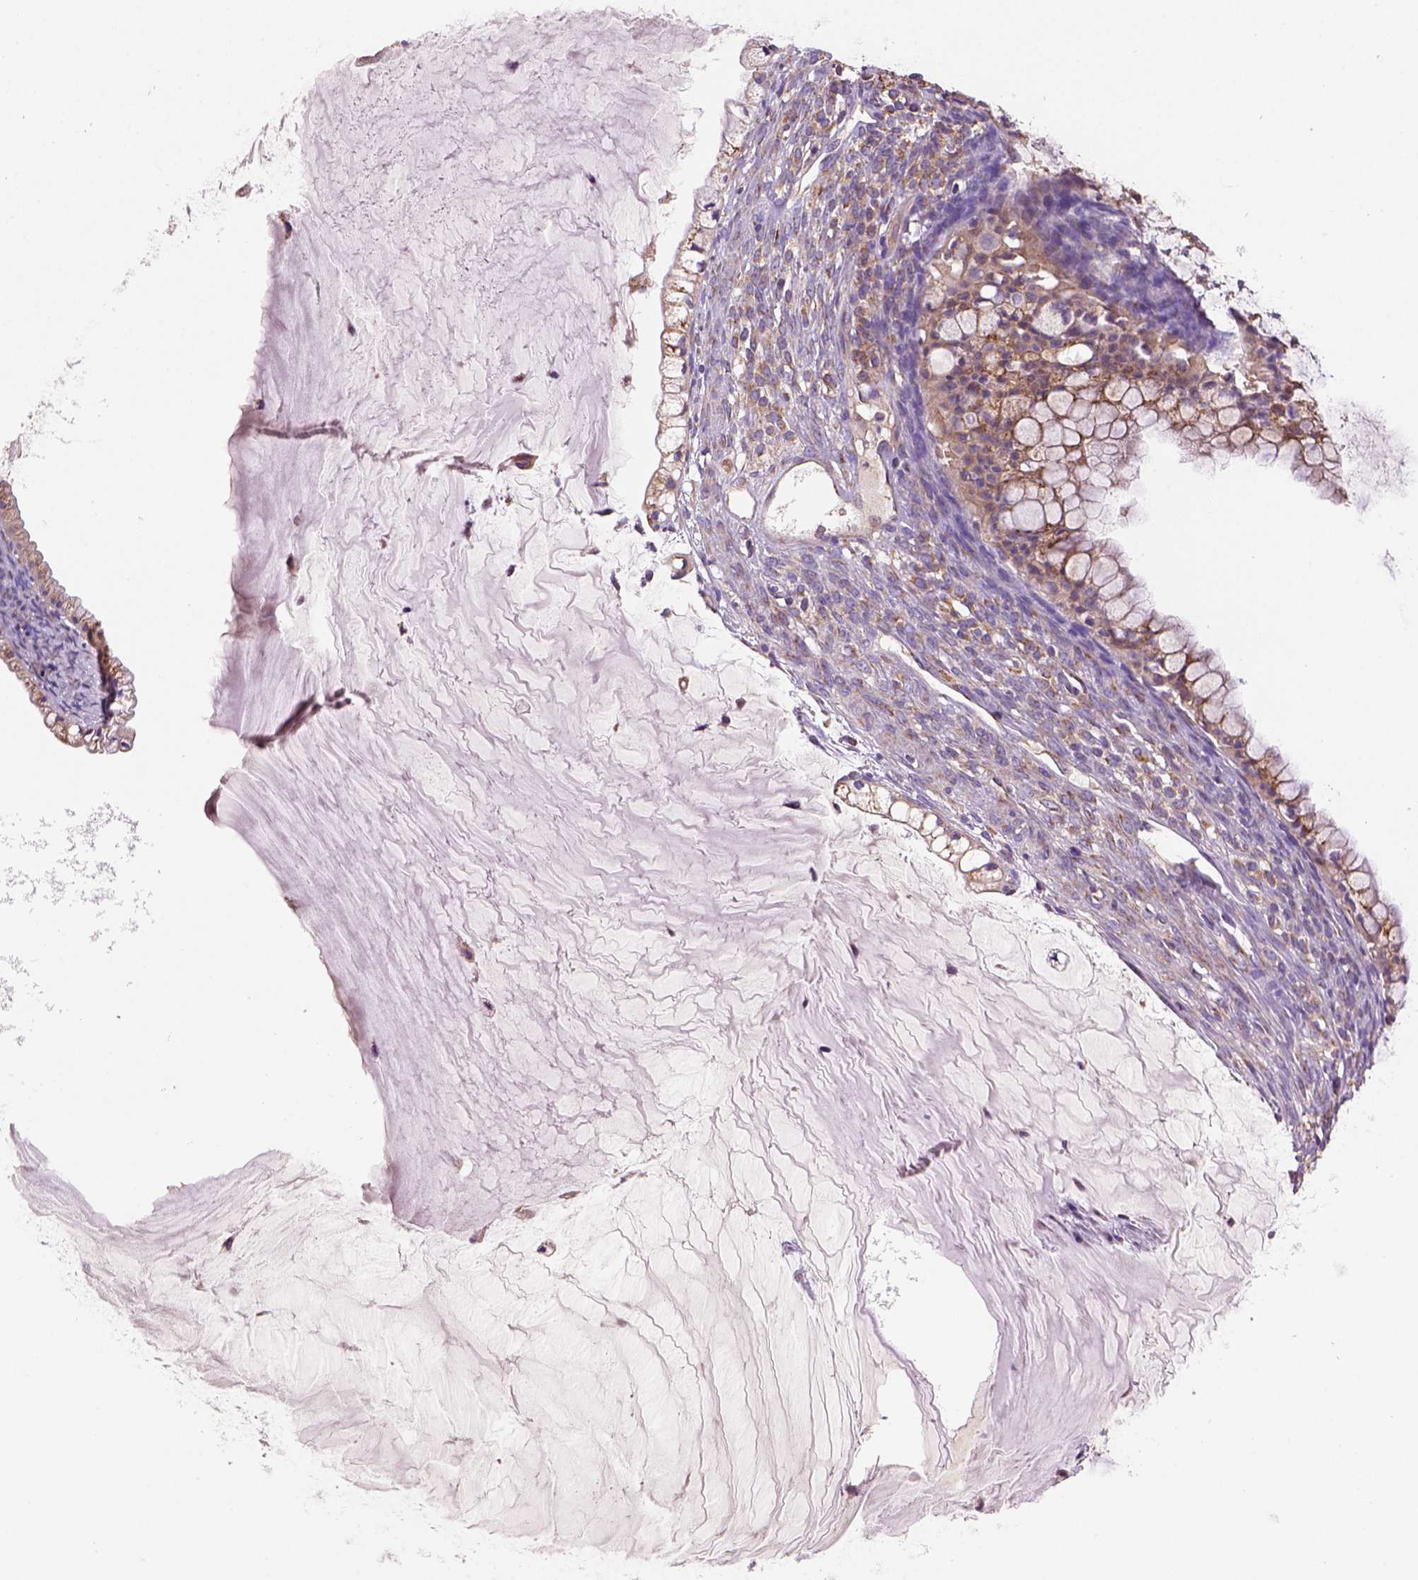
{"staining": {"intensity": "moderate", "quantity": "<25%", "location": "cytoplasmic/membranous"}, "tissue": "ovarian cancer", "cell_type": "Tumor cells", "image_type": "cancer", "snomed": [{"axis": "morphology", "description": "Cystadenocarcinoma, mucinous, NOS"}, {"axis": "topography", "description": "Ovary"}], "caption": "Protein staining reveals moderate cytoplasmic/membranous positivity in about <25% of tumor cells in ovarian cancer.", "gene": "WARS2", "patient": {"sex": "female", "age": 57}}